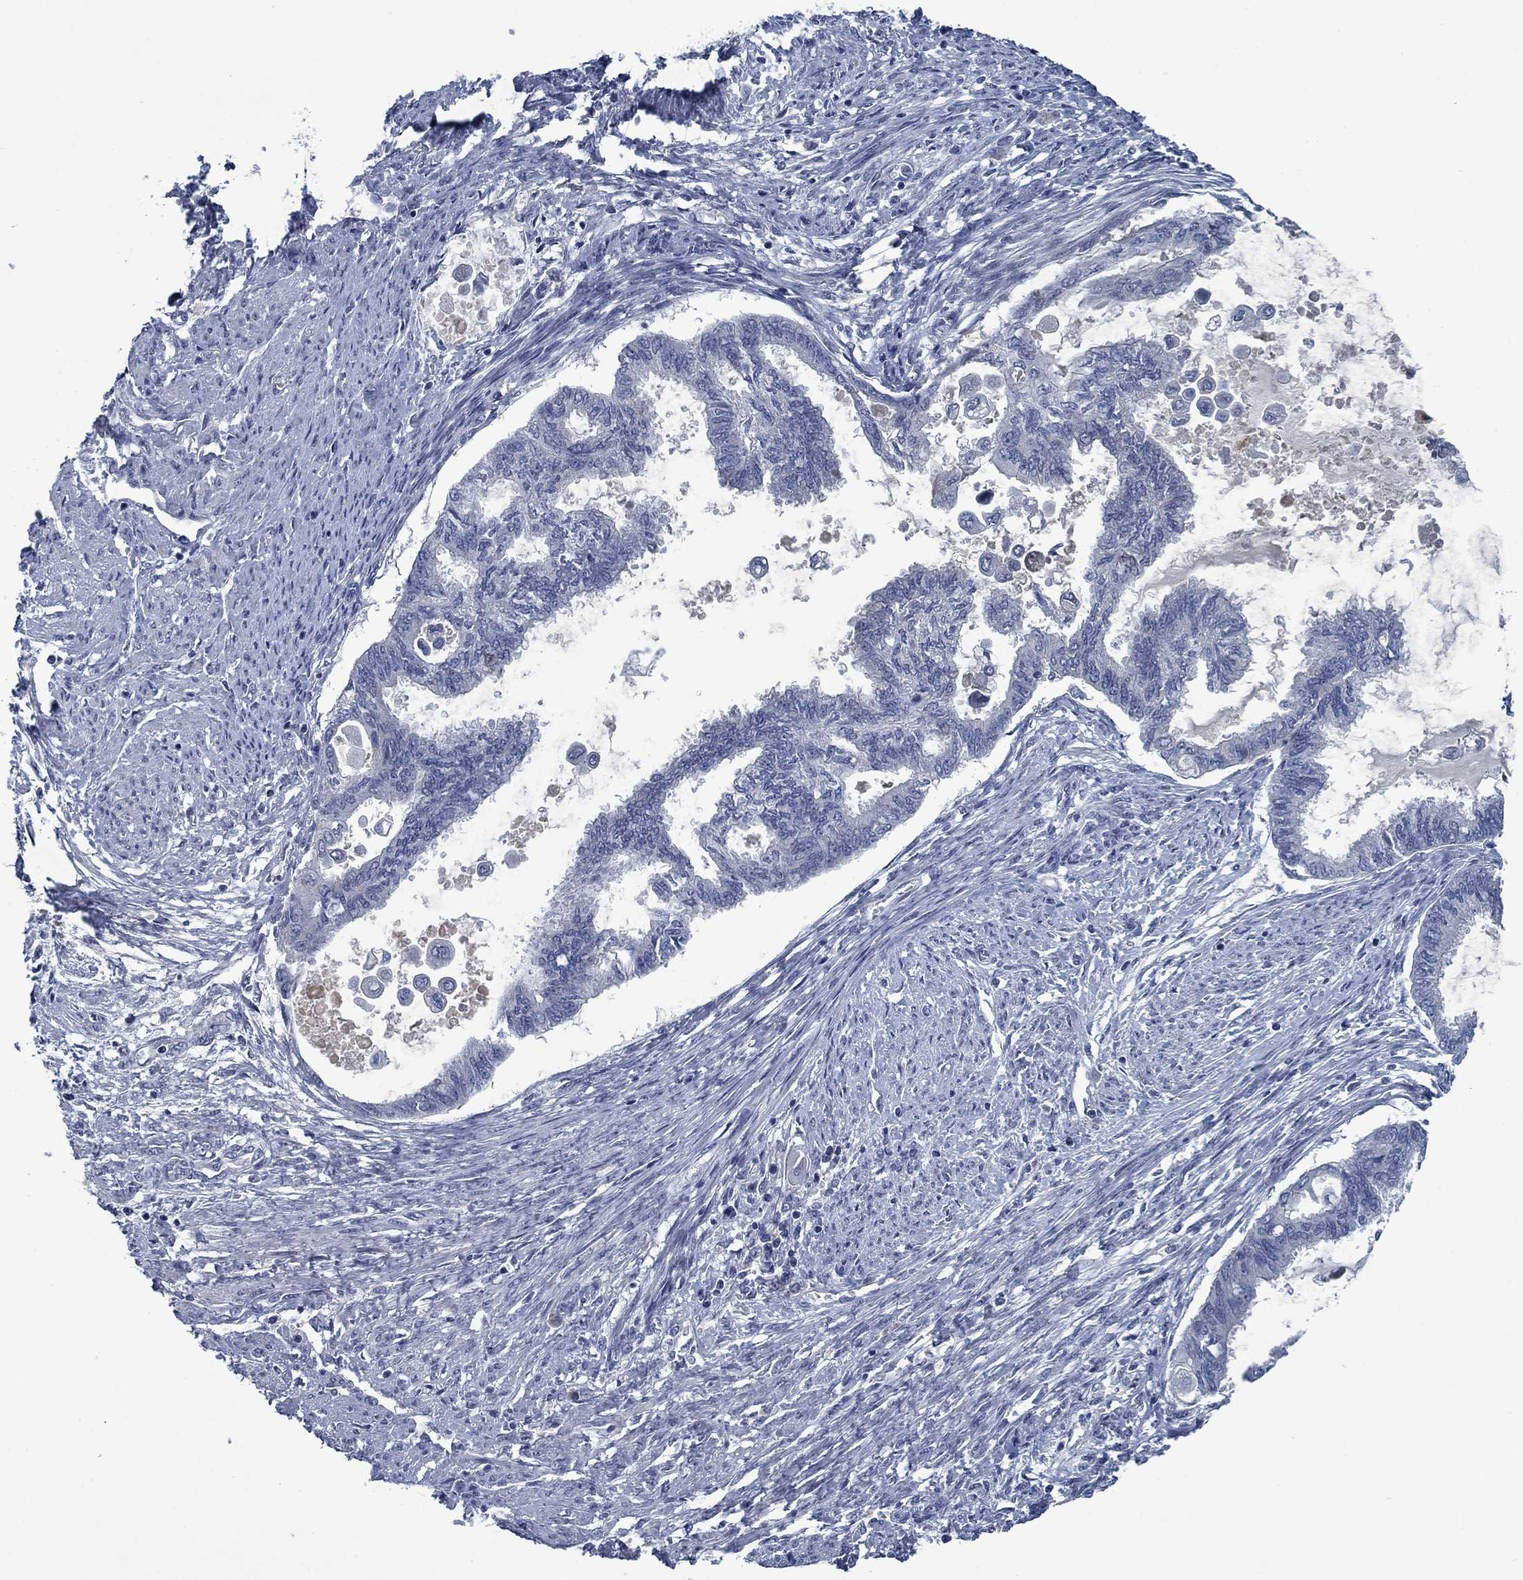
{"staining": {"intensity": "negative", "quantity": "none", "location": "none"}, "tissue": "endometrial cancer", "cell_type": "Tumor cells", "image_type": "cancer", "snomed": [{"axis": "morphology", "description": "Adenocarcinoma, NOS"}, {"axis": "topography", "description": "Endometrium"}], "caption": "The IHC micrograph has no significant expression in tumor cells of adenocarcinoma (endometrial) tissue.", "gene": "PNMA8A", "patient": {"sex": "female", "age": 86}}